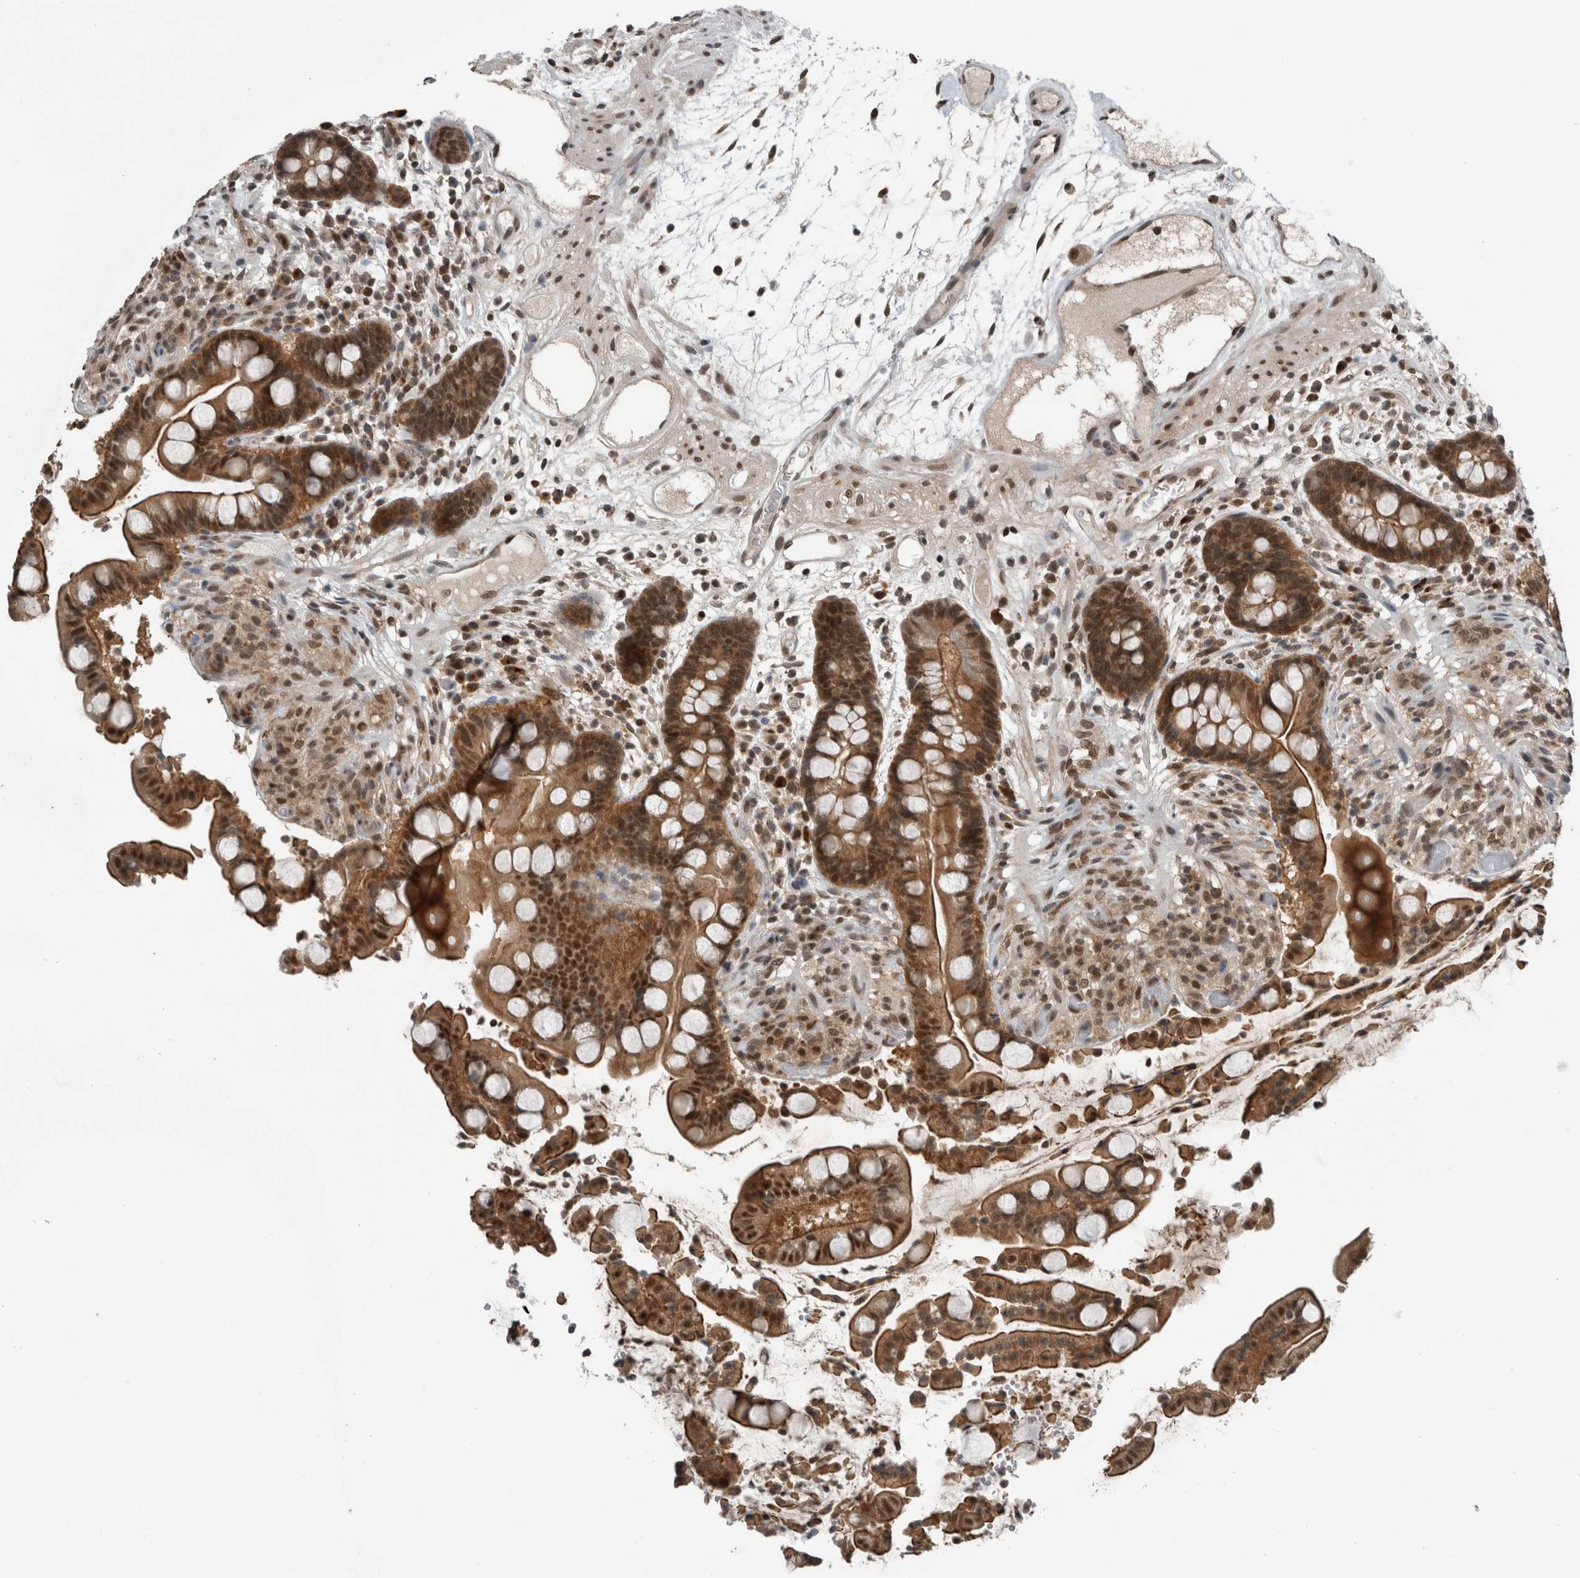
{"staining": {"intensity": "moderate", "quantity": ">75%", "location": "nuclear"}, "tissue": "colon", "cell_type": "Endothelial cells", "image_type": "normal", "snomed": [{"axis": "morphology", "description": "Normal tissue, NOS"}, {"axis": "topography", "description": "Colon"}], "caption": "High-magnification brightfield microscopy of benign colon stained with DAB (3,3'-diaminobenzidine) (brown) and counterstained with hematoxylin (blue). endothelial cells exhibit moderate nuclear expression is identified in about>75% of cells. The protein is stained brown, and the nuclei are stained in blue (DAB (3,3'-diaminobenzidine) IHC with brightfield microscopy, high magnification).", "gene": "SPAG7", "patient": {"sex": "male", "age": 73}}